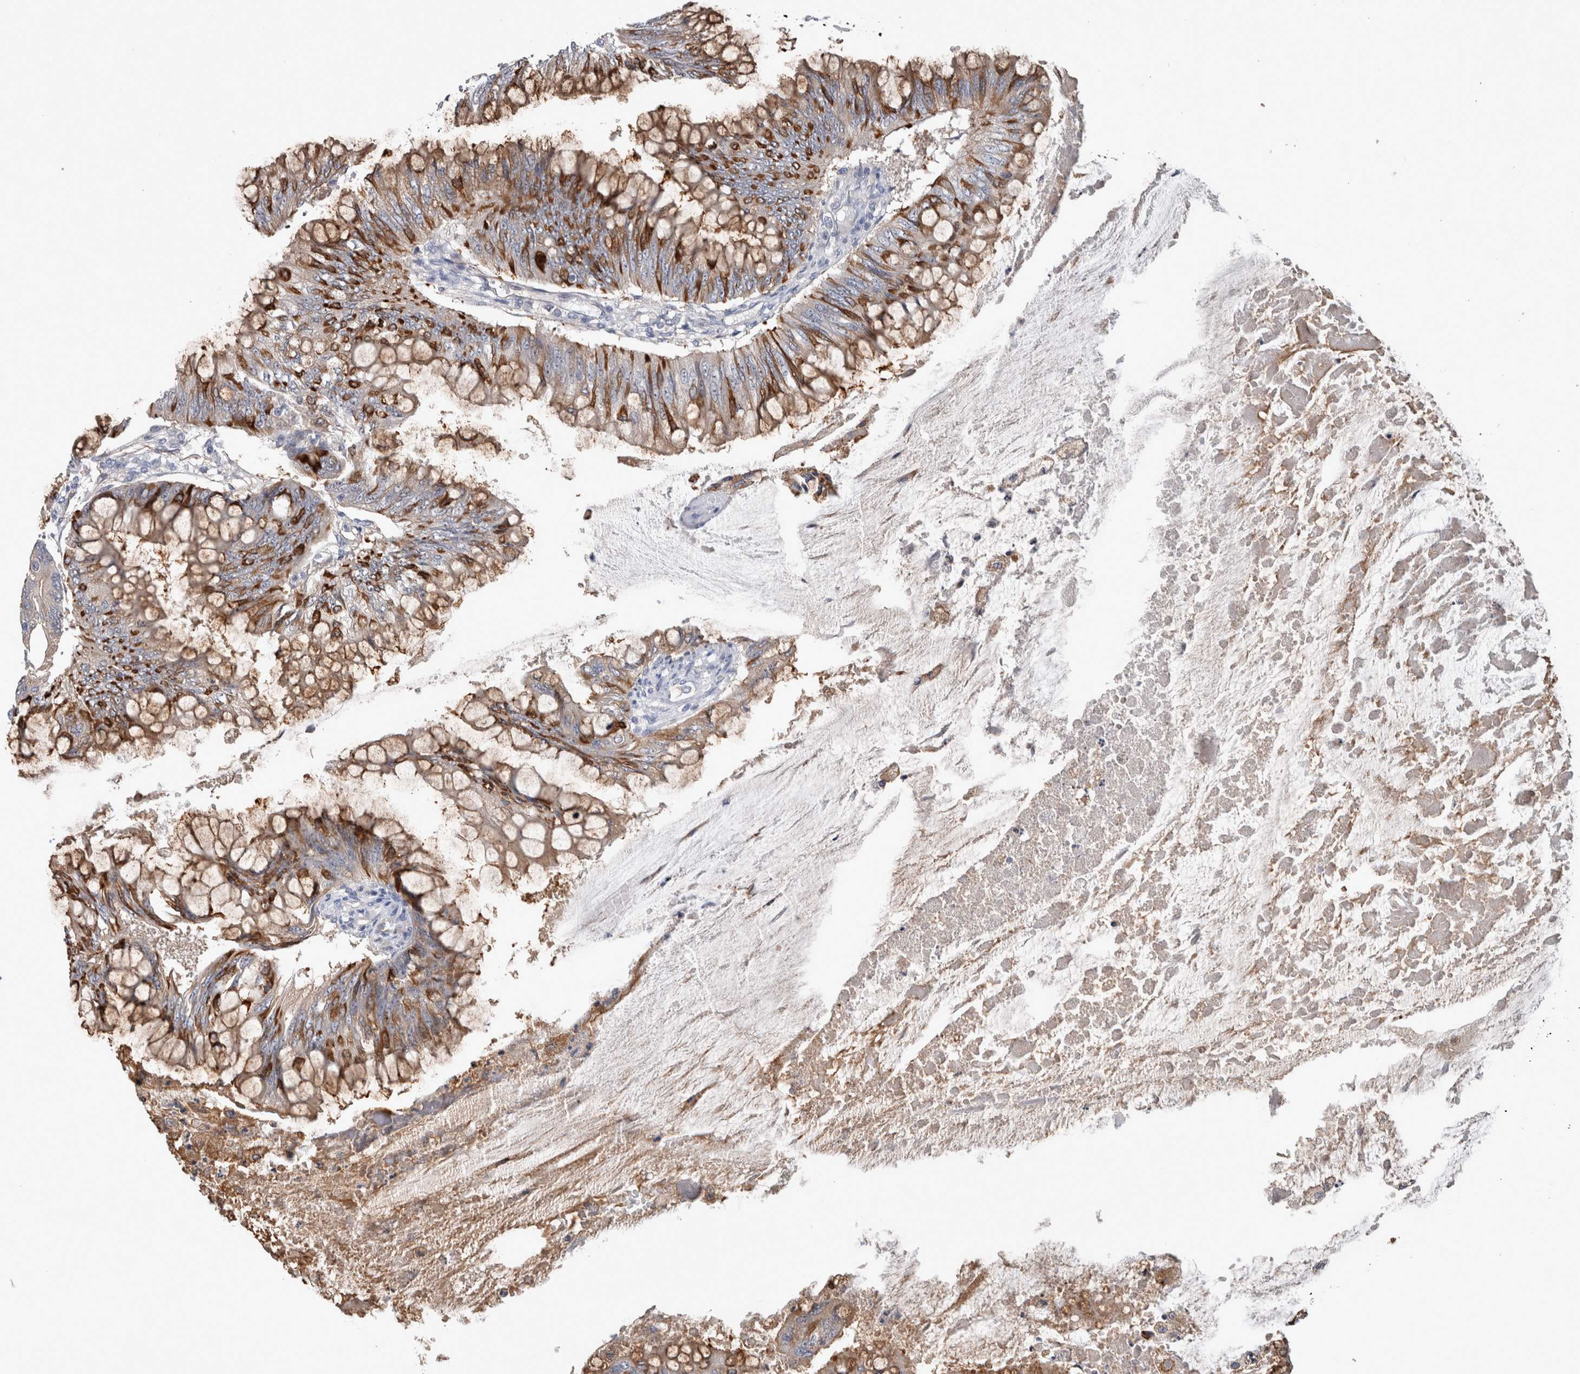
{"staining": {"intensity": "moderate", "quantity": "25%-75%", "location": "cytoplasmic/membranous"}, "tissue": "colorectal cancer", "cell_type": "Tumor cells", "image_type": "cancer", "snomed": [{"axis": "morphology", "description": "Adenoma, NOS"}, {"axis": "morphology", "description": "Adenocarcinoma, NOS"}, {"axis": "topography", "description": "Colon"}], "caption": "Colorectal adenocarcinoma was stained to show a protein in brown. There is medium levels of moderate cytoplasmic/membranous expression in approximately 25%-75% of tumor cells.", "gene": "BCAM", "patient": {"sex": "male", "age": 79}}